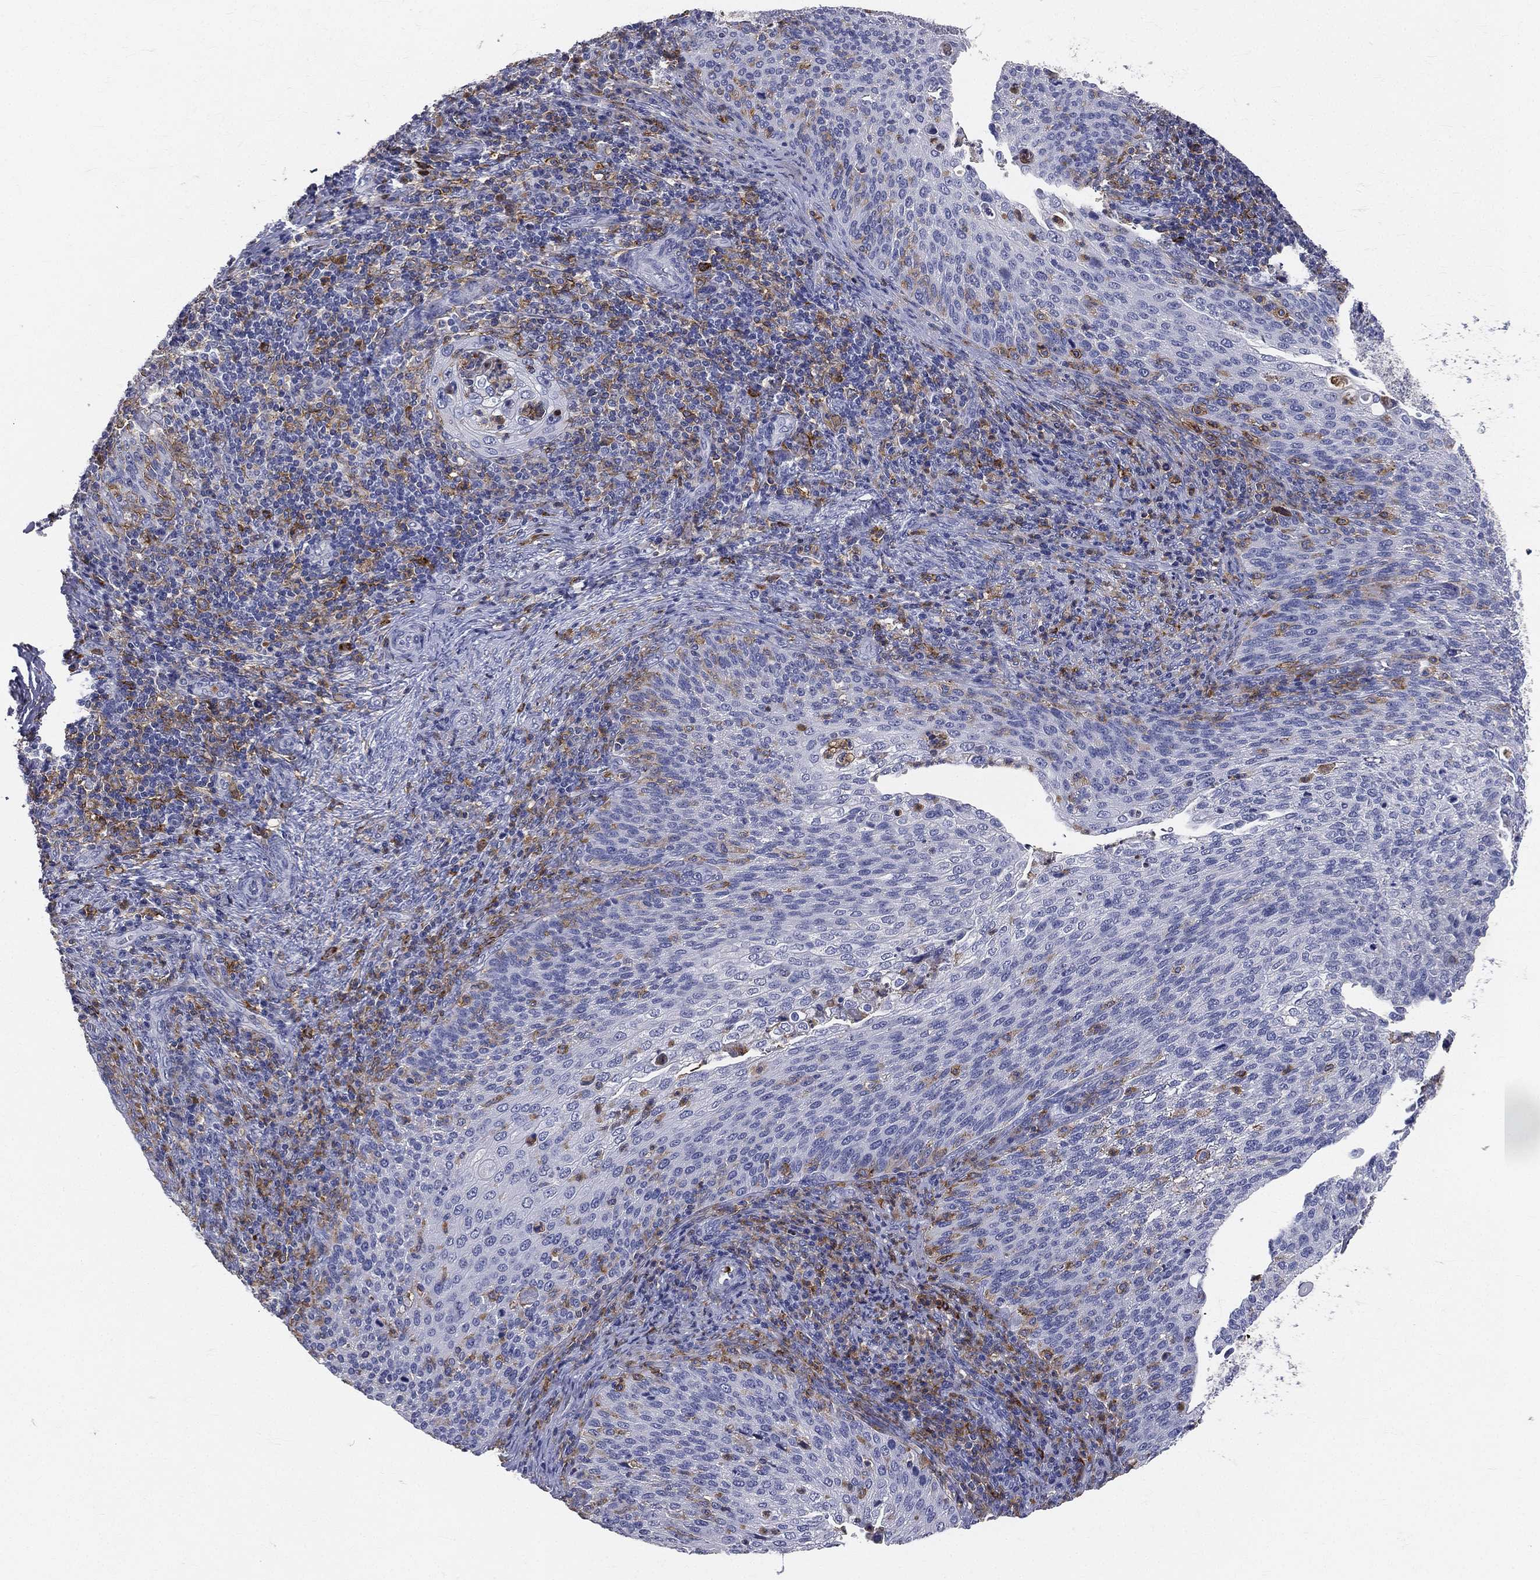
{"staining": {"intensity": "negative", "quantity": "none", "location": "none"}, "tissue": "cervical cancer", "cell_type": "Tumor cells", "image_type": "cancer", "snomed": [{"axis": "morphology", "description": "Squamous cell carcinoma, NOS"}, {"axis": "topography", "description": "Cervix"}], "caption": "Immunohistochemical staining of cervical cancer (squamous cell carcinoma) displays no significant positivity in tumor cells. The staining is performed using DAB (3,3'-diaminobenzidine) brown chromogen with nuclei counter-stained in using hematoxylin.", "gene": "CD33", "patient": {"sex": "female", "age": 52}}